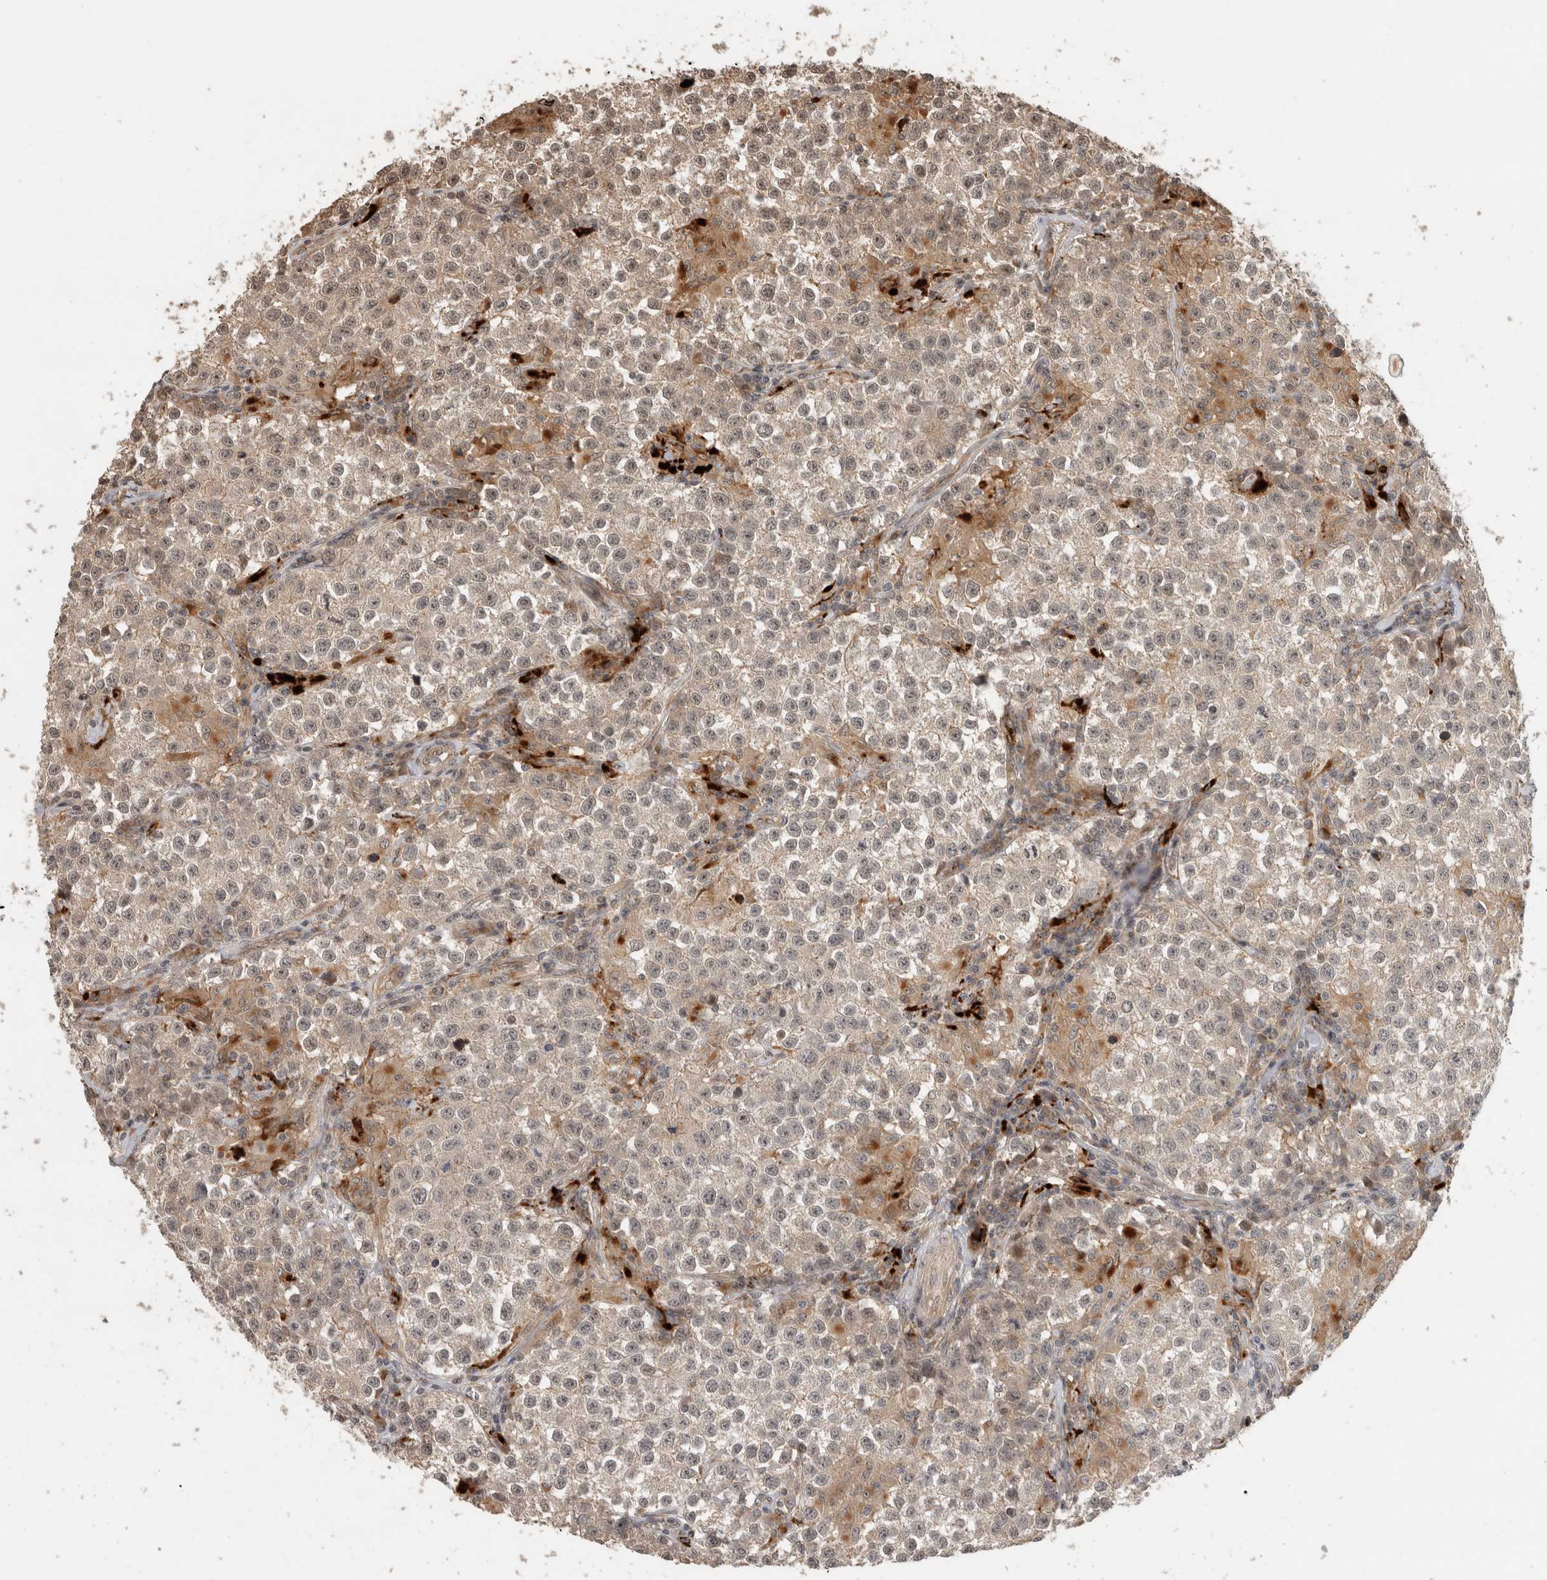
{"staining": {"intensity": "weak", "quantity": "25%-75%", "location": "cytoplasmic/membranous"}, "tissue": "testis cancer", "cell_type": "Tumor cells", "image_type": "cancer", "snomed": [{"axis": "morphology", "description": "Seminoma, NOS"}, {"axis": "morphology", "description": "Carcinoma, Embryonal, NOS"}, {"axis": "topography", "description": "Testis"}], "caption": "Seminoma (testis) stained with a brown dye exhibits weak cytoplasmic/membranous positive expression in about 25%-75% of tumor cells.", "gene": "PITPNC1", "patient": {"sex": "male", "age": 43}}